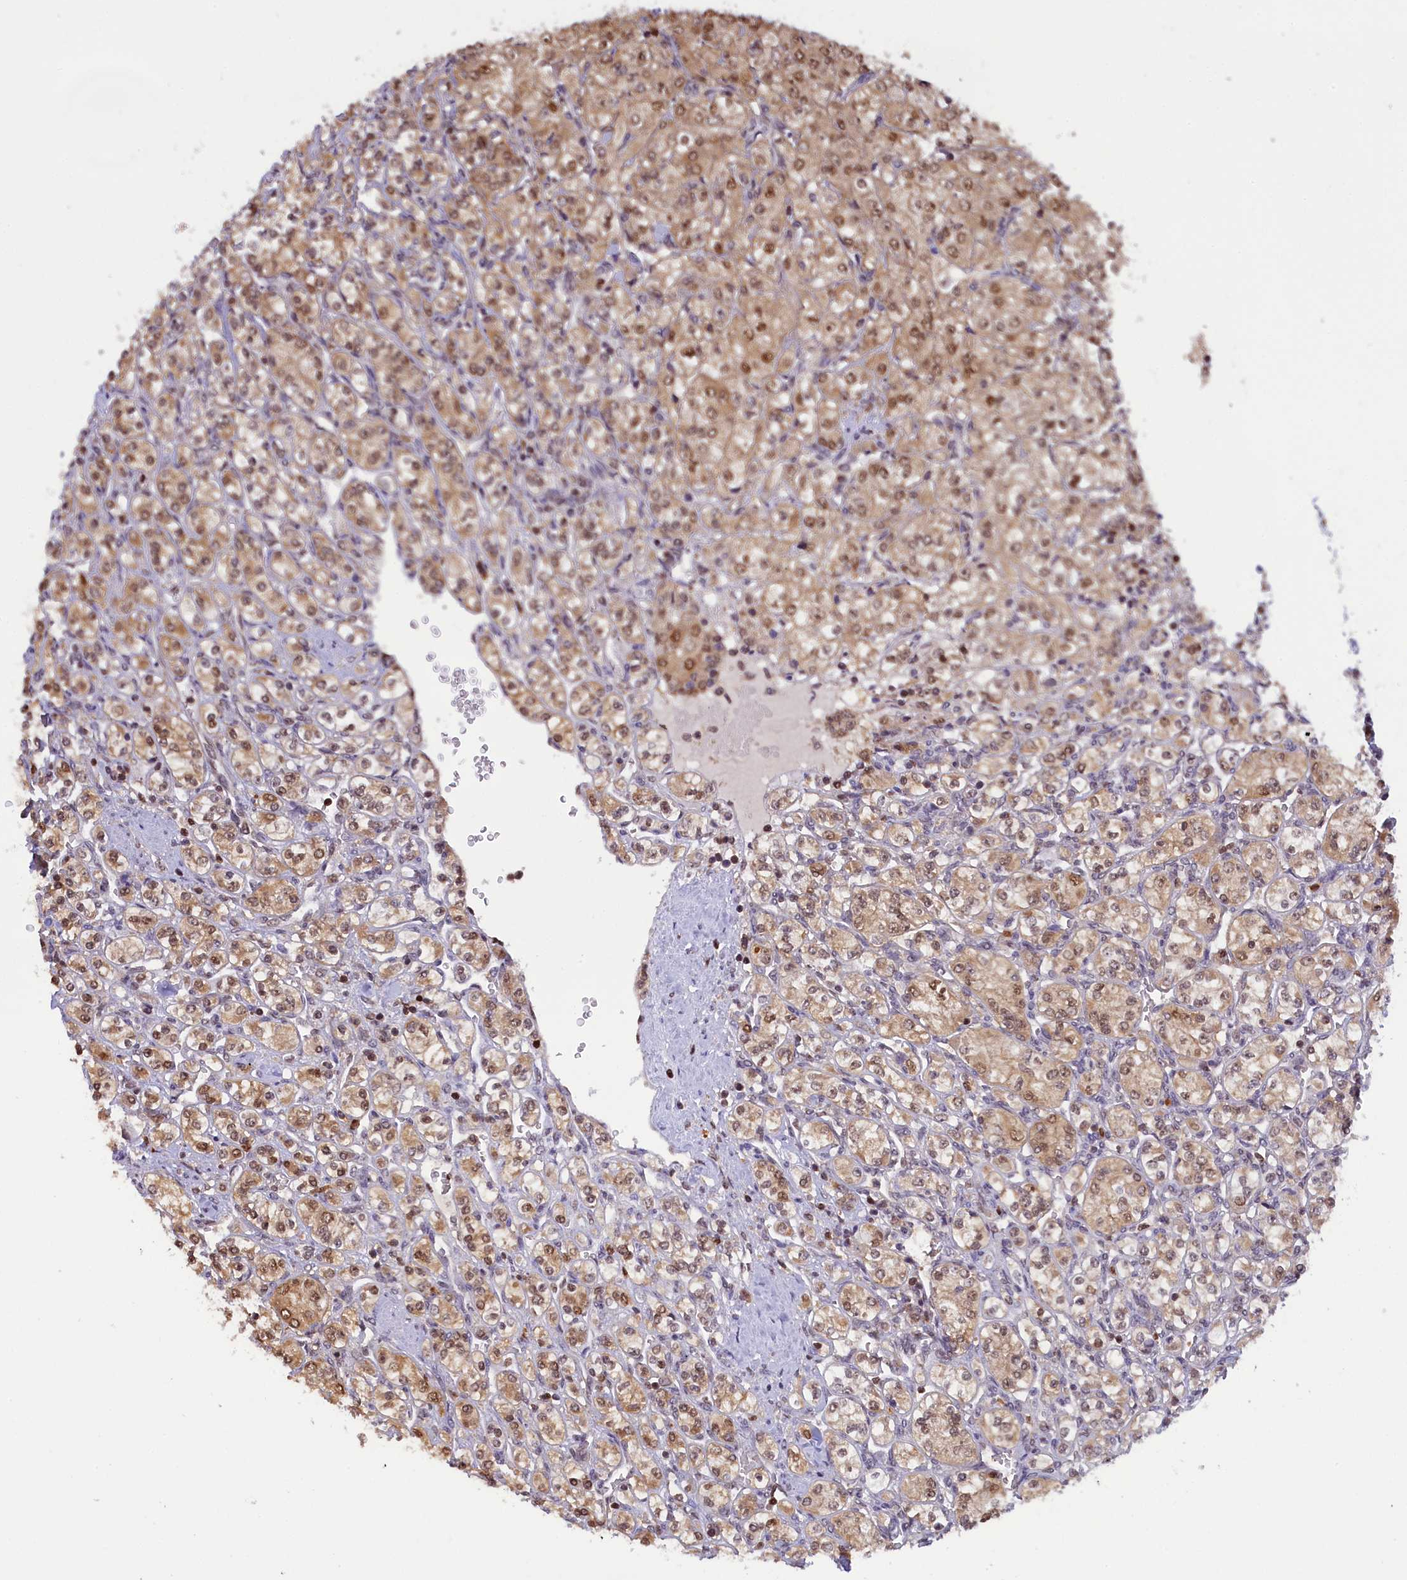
{"staining": {"intensity": "moderate", "quantity": ">75%", "location": "cytoplasmic/membranous,nuclear"}, "tissue": "renal cancer", "cell_type": "Tumor cells", "image_type": "cancer", "snomed": [{"axis": "morphology", "description": "Adenocarcinoma, NOS"}, {"axis": "topography", "description": "Kidney"}], "caption": "This micrograph displays renal cancer stained with immunohistochemistry to label a protein in brown. The cytoplasmic/membranous and nuclear of tumor cells show moderate positivity for the protein. Nuclei are counter-stained blue.", "gene": "IZUMO2", "patient": {"sex": "male", "age": 77}}